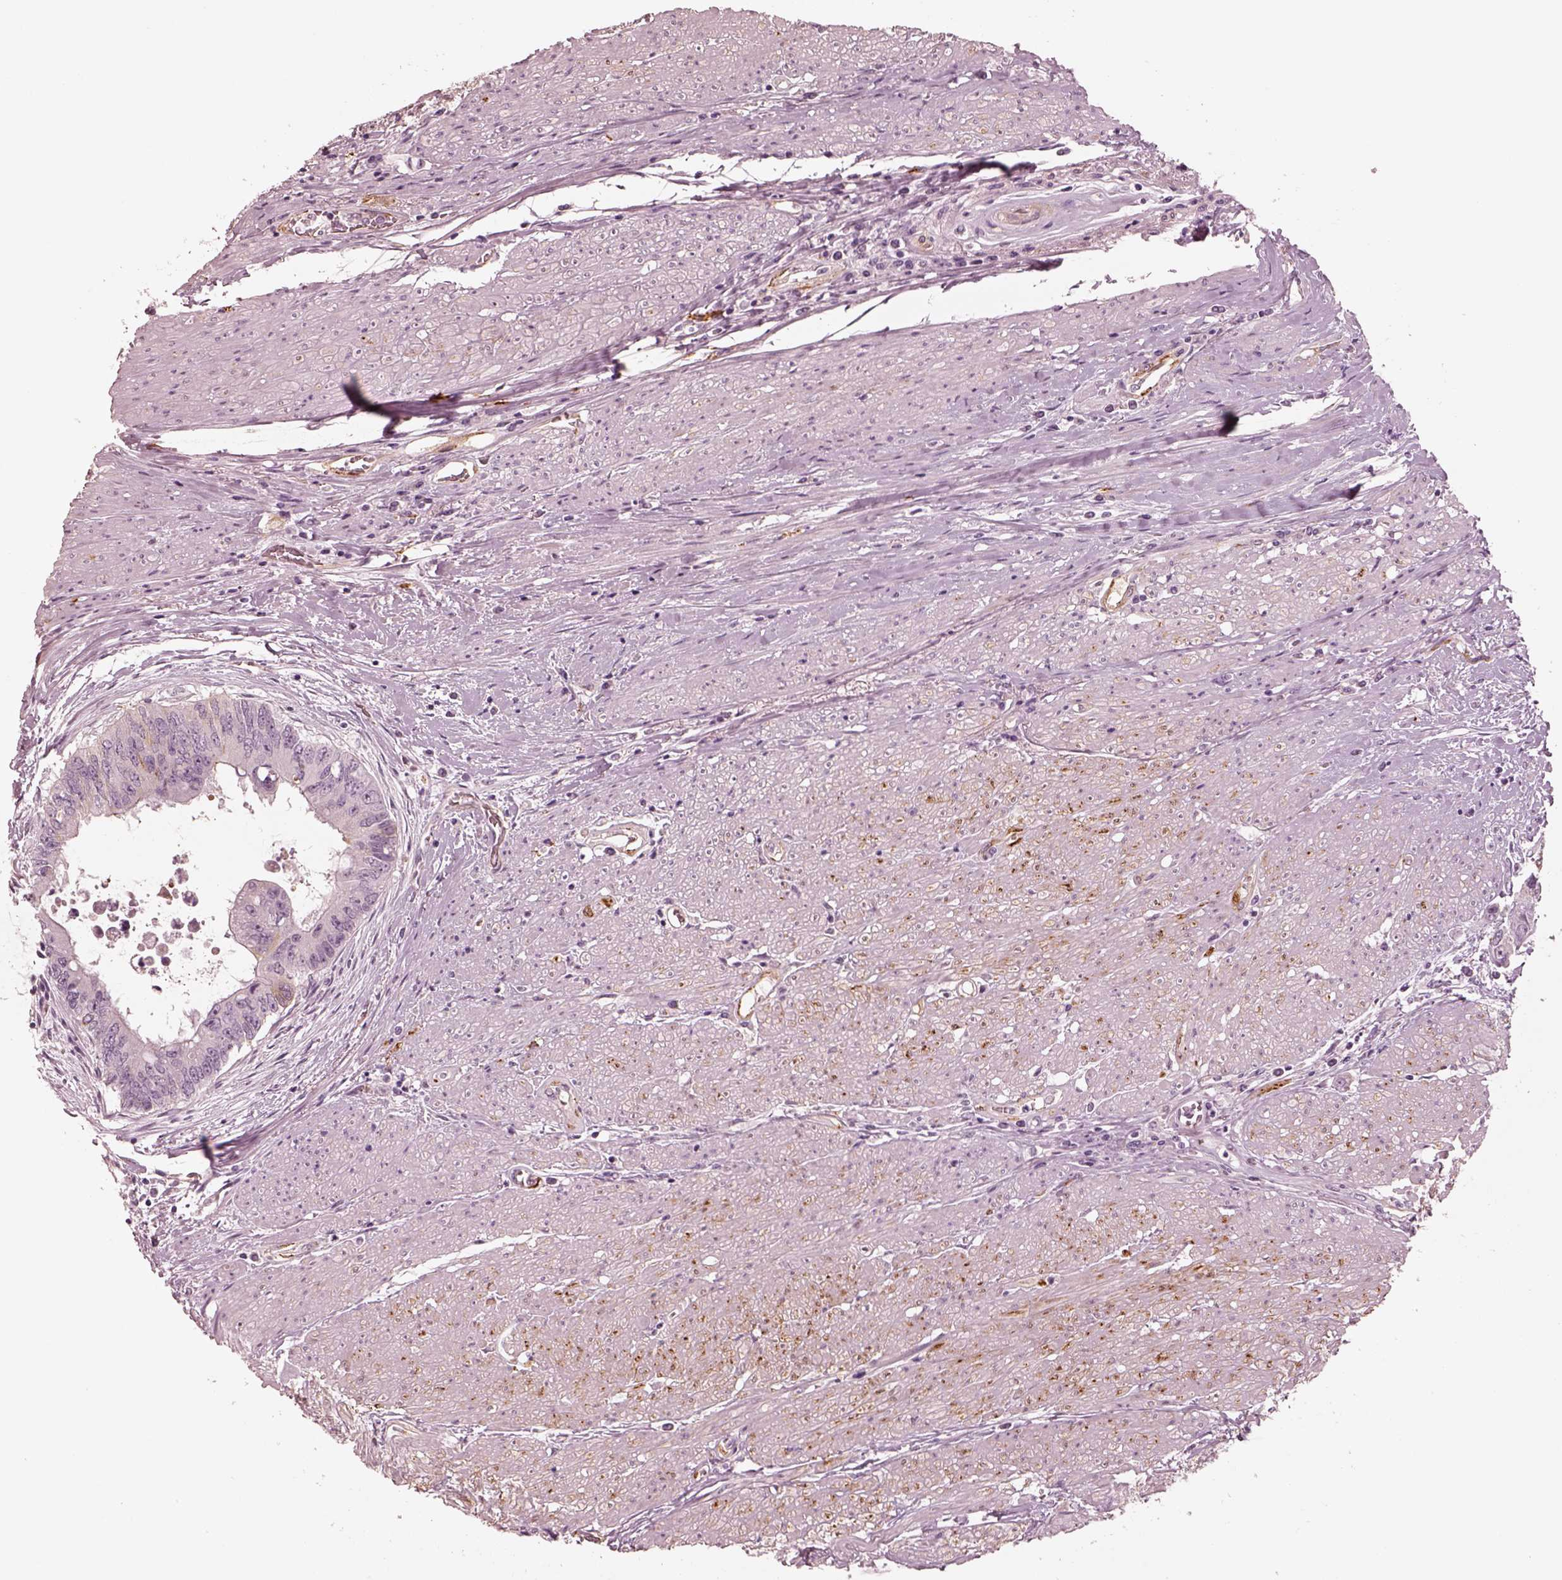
{"staining": {"intensity": "negative", "quantity": "none", "location": "none"}, "tissue": "colorectal cancer", "cell_type": "Tumor cells", "image_type": "cancer", "snomed": [{"axis": "morphology", "description": "Adenocarcinoma, NOS"}, {"axis": "topography", "description": "Rectum"}], "caption": "Image shows no protein staining in tumor cells of colorectal adenocarcinoma tissue.", "gene": "DNAAF9", "patient": {"sex": "male", "age": 59}}